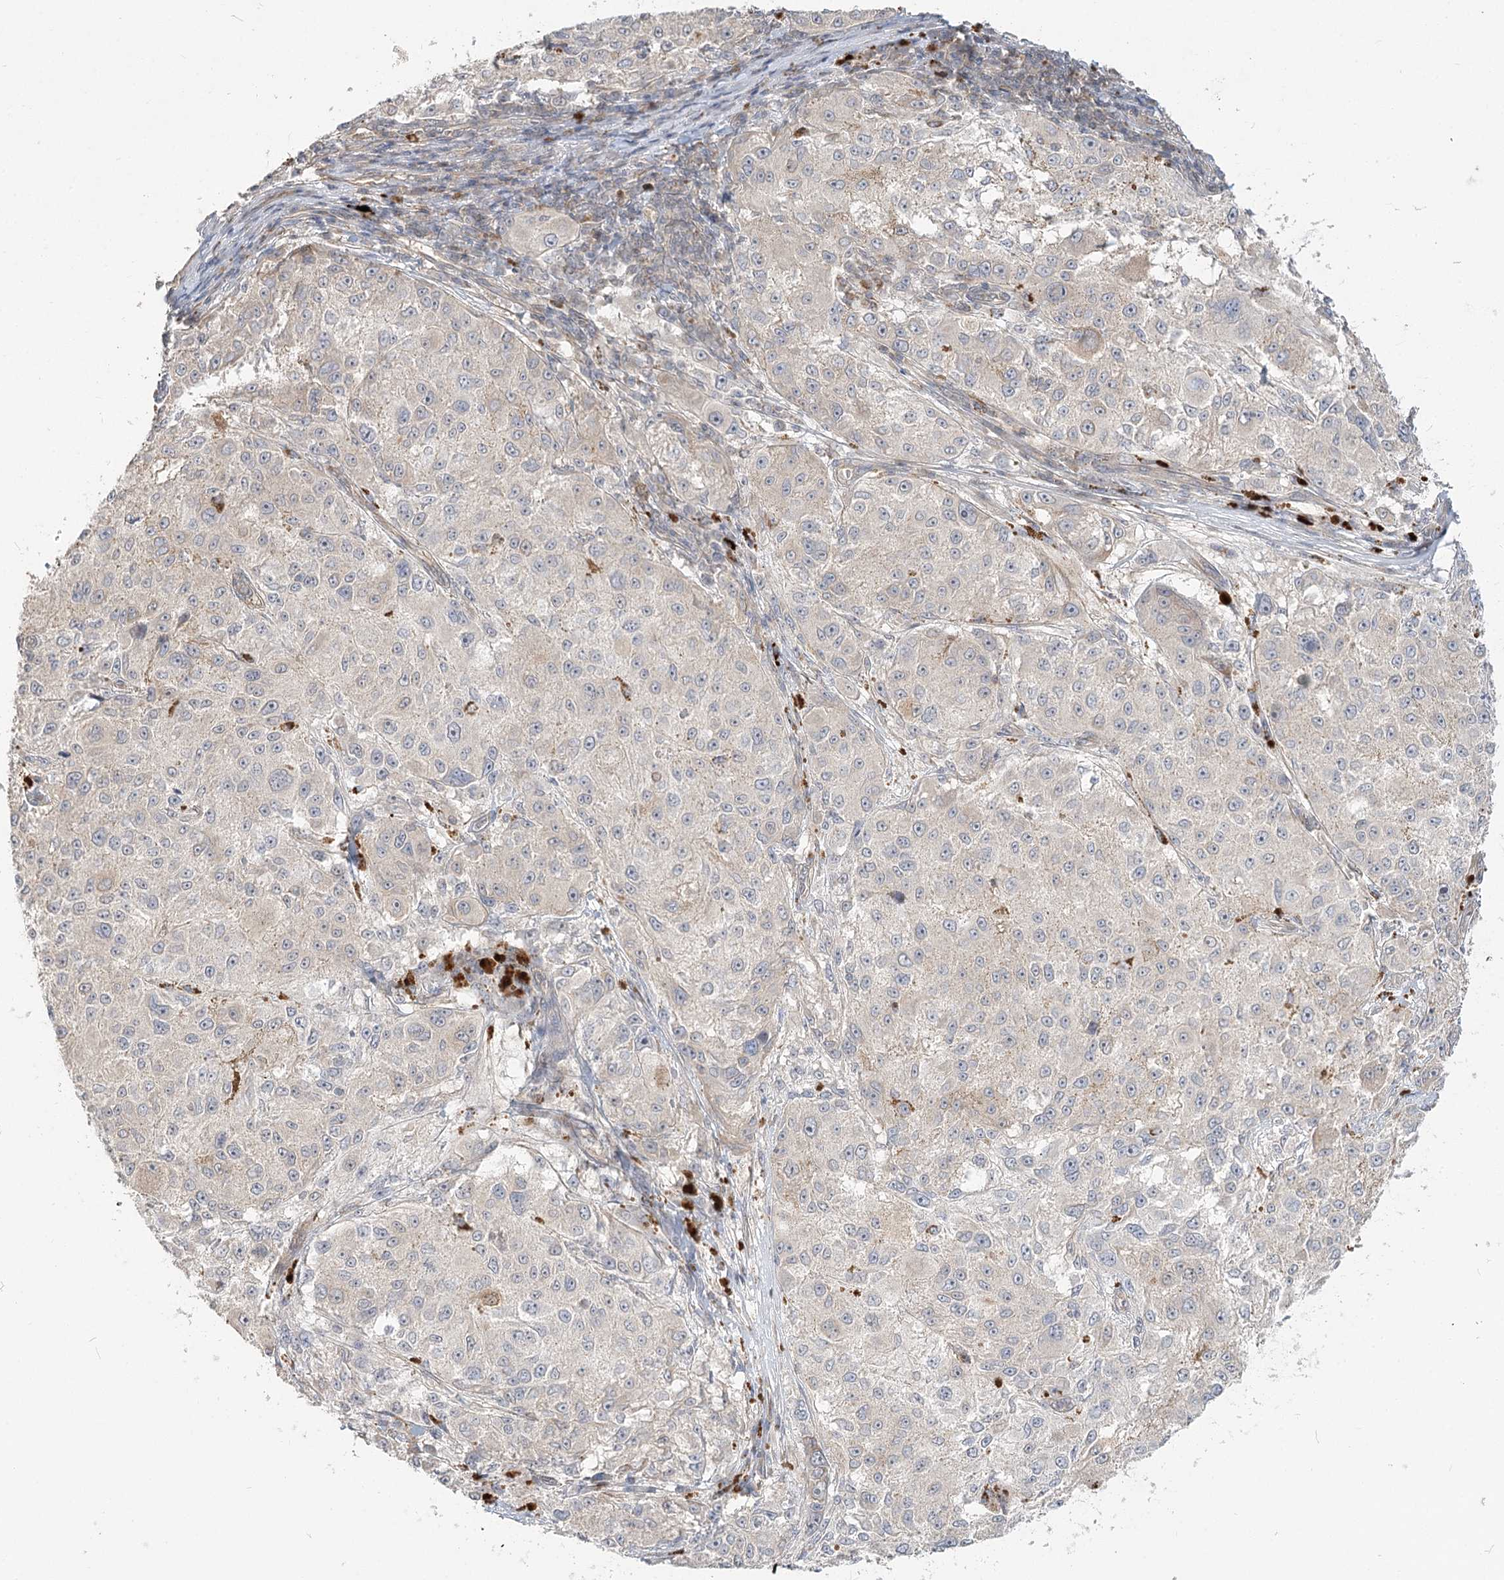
{"staining": {"intensity": "negative", "quantity": "none", "location": "none"}, "tissue": "melanoma", "cell_type": "Tumor cells", "image_type": "cancer", "snomed": [{"axis": "morphology", "description": "Necrosis, NOS"}, {"axis": "morphology", "description": "Malignant melanoma, NOS"}, {"axis": "topography", "description": "Skin"}], "caption": "Immunohistochemistry micrograph of neoplastic tissue: human malignant melanoma stained with DAB reveals no significant protein expression in tumor cells.", "gene": "GUCY2C", "patient": {"sex": "female", "age": 87}}